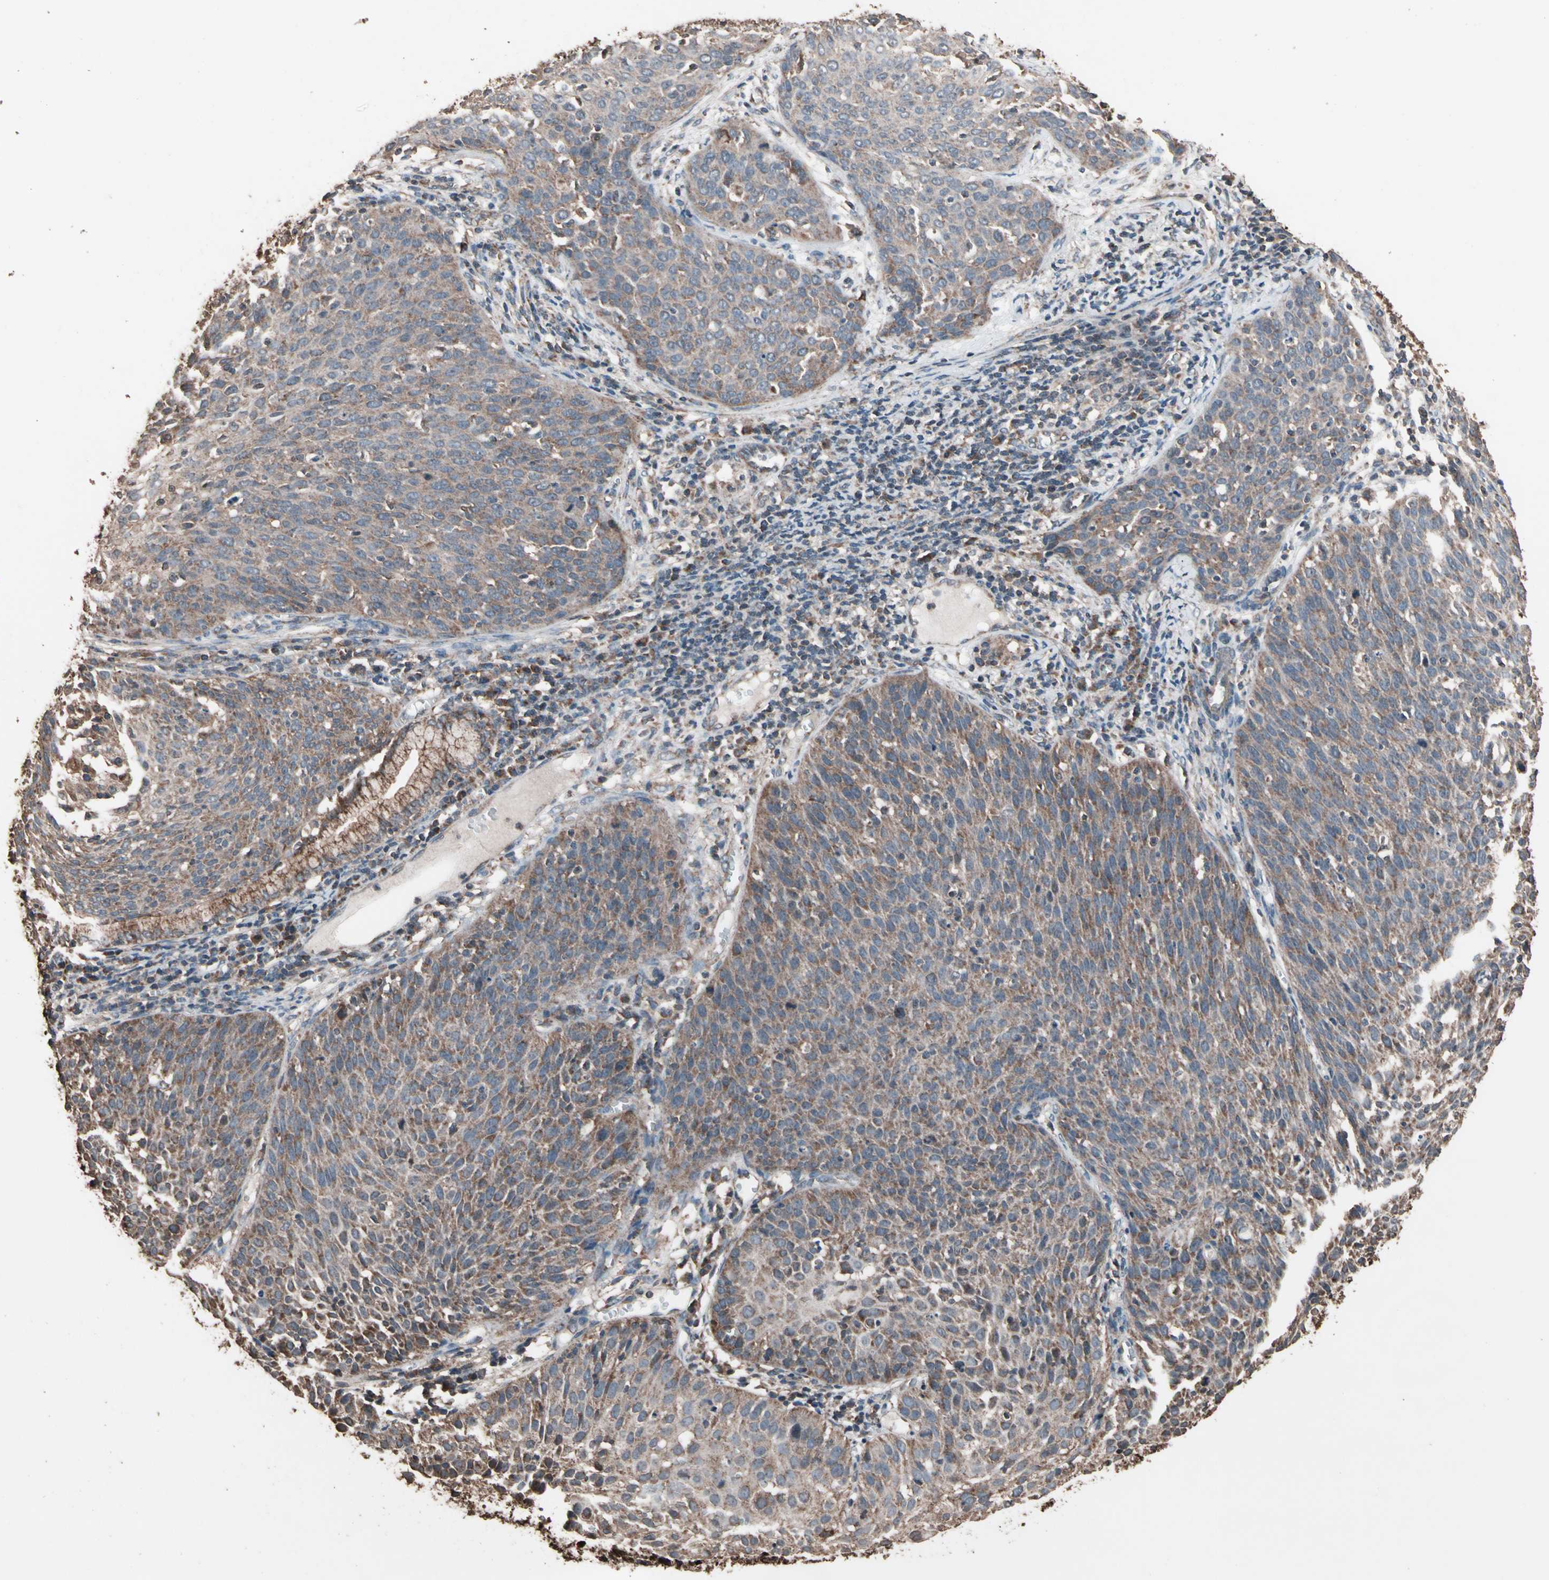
{"staining": {"intensity": "moderate", "quantity": ">75%", "location": "cytoplasmic/membranous"}, "tissue": "cervical cancer", "cell_type": "Tumor cells", "image_type": "cancer", "snomed": [{"axis": "morphology", "description": "Squamous cell carcinoma, NOS"}, {"axis": "topography", "description": "Cervix"}], "caption": "Moderate cytoplasmic/membranous protein positivity is present in about >75% of tumor cells in cervical cancer.", "gene": "MRPL2", "patient": {"sex": "female", "age": 38}}